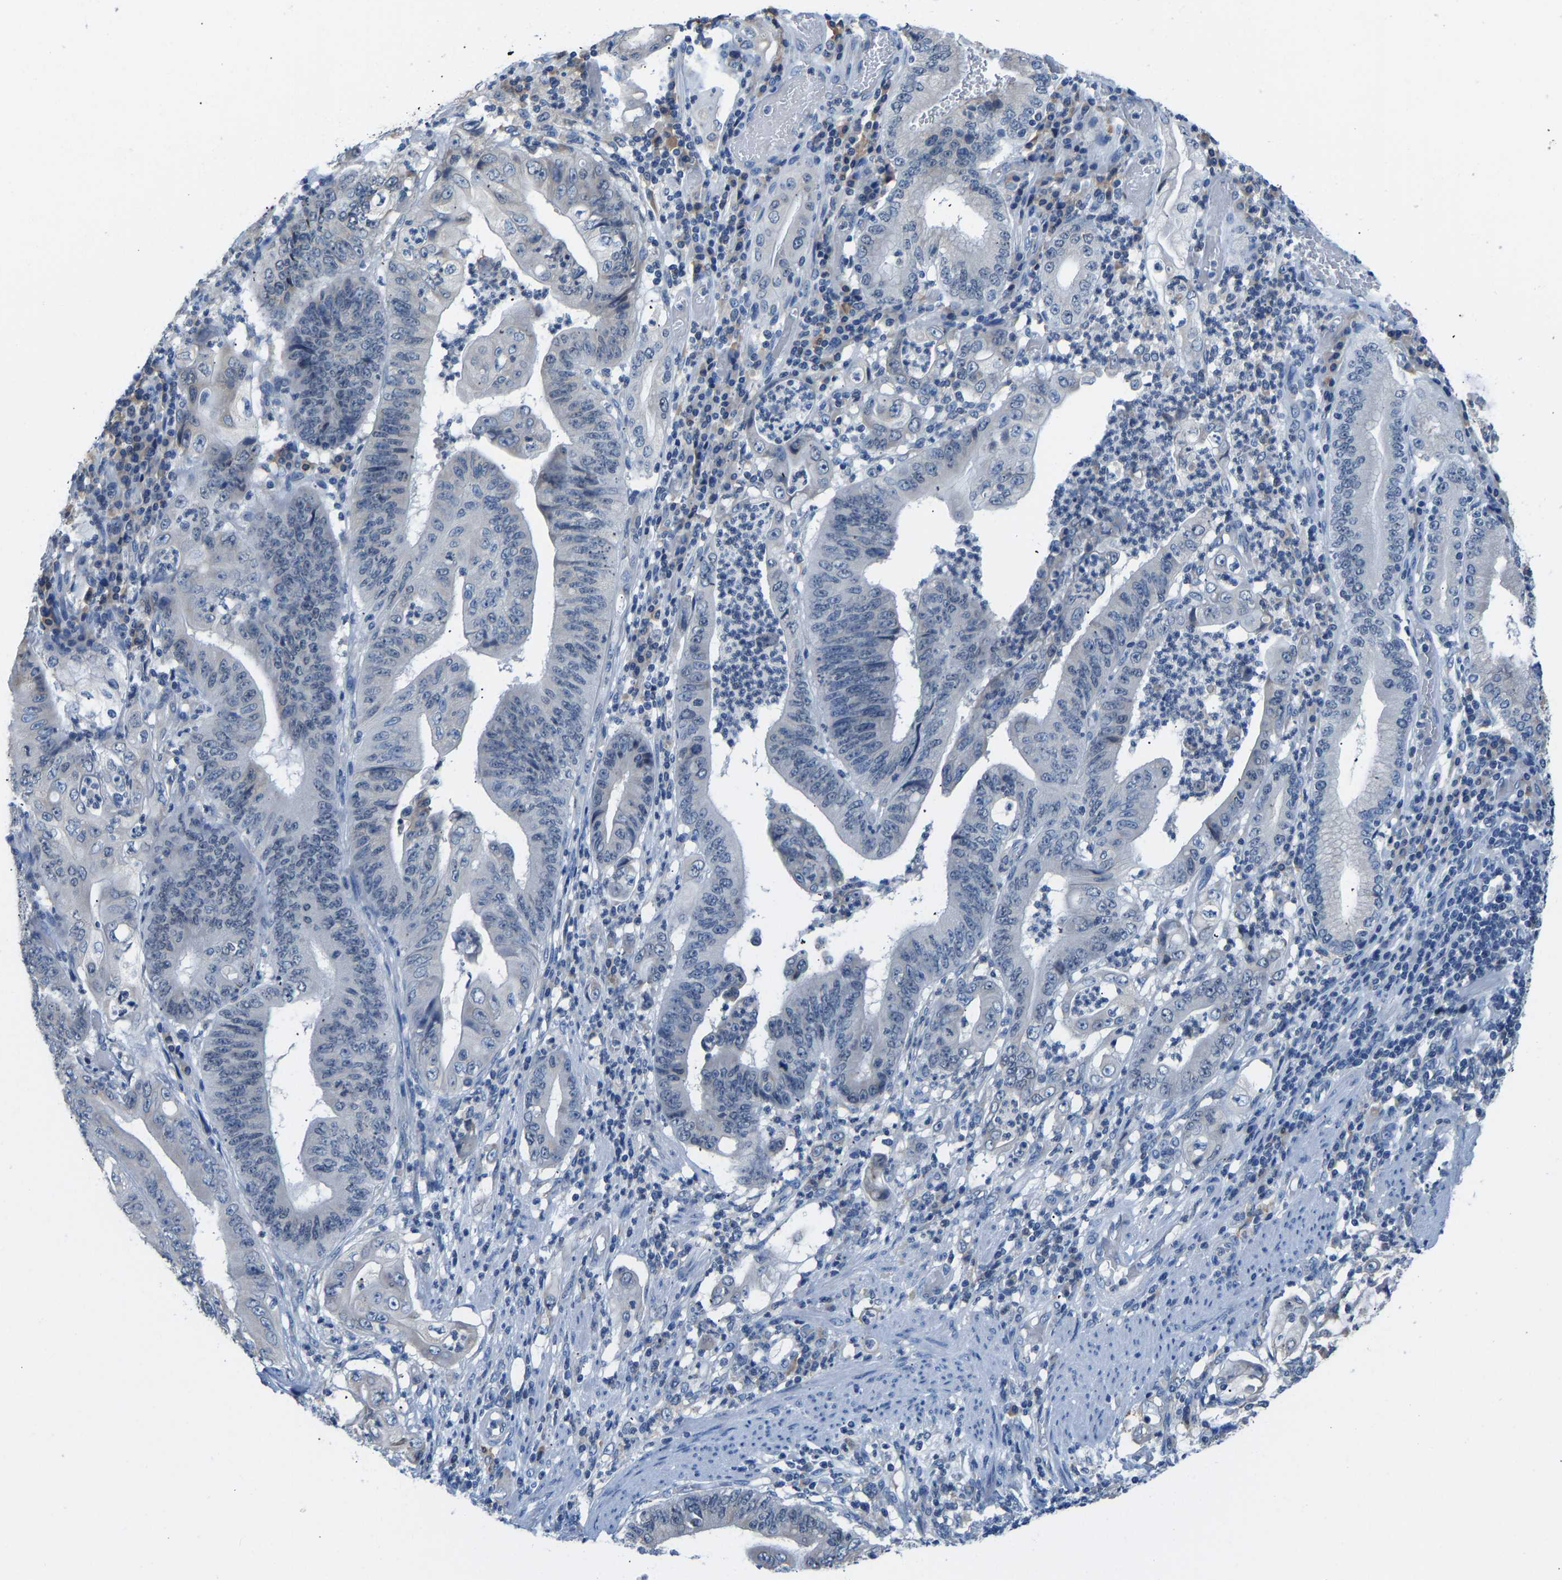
{"staining": {"intensity": "negative", "quantity": "none", "location": "none"}, "tissue": "stomach cancer", "cell_type": "Tumor cells", "image_type": "cancer", "snomed": [{"axis": "morphology", "description": "Adenocarcinoma, NOS"}, {"axis": "topography", "description": "Stomach"}], "caption": "IHC photomicrograph of human stomach adenocarcinoma stained for a protein (brown), which displays no staining in tumor cells. (DAB immunohistochemistry, high magnification).", "gene": "VRK1", "patient": {"sex": "female", "age": 73}}